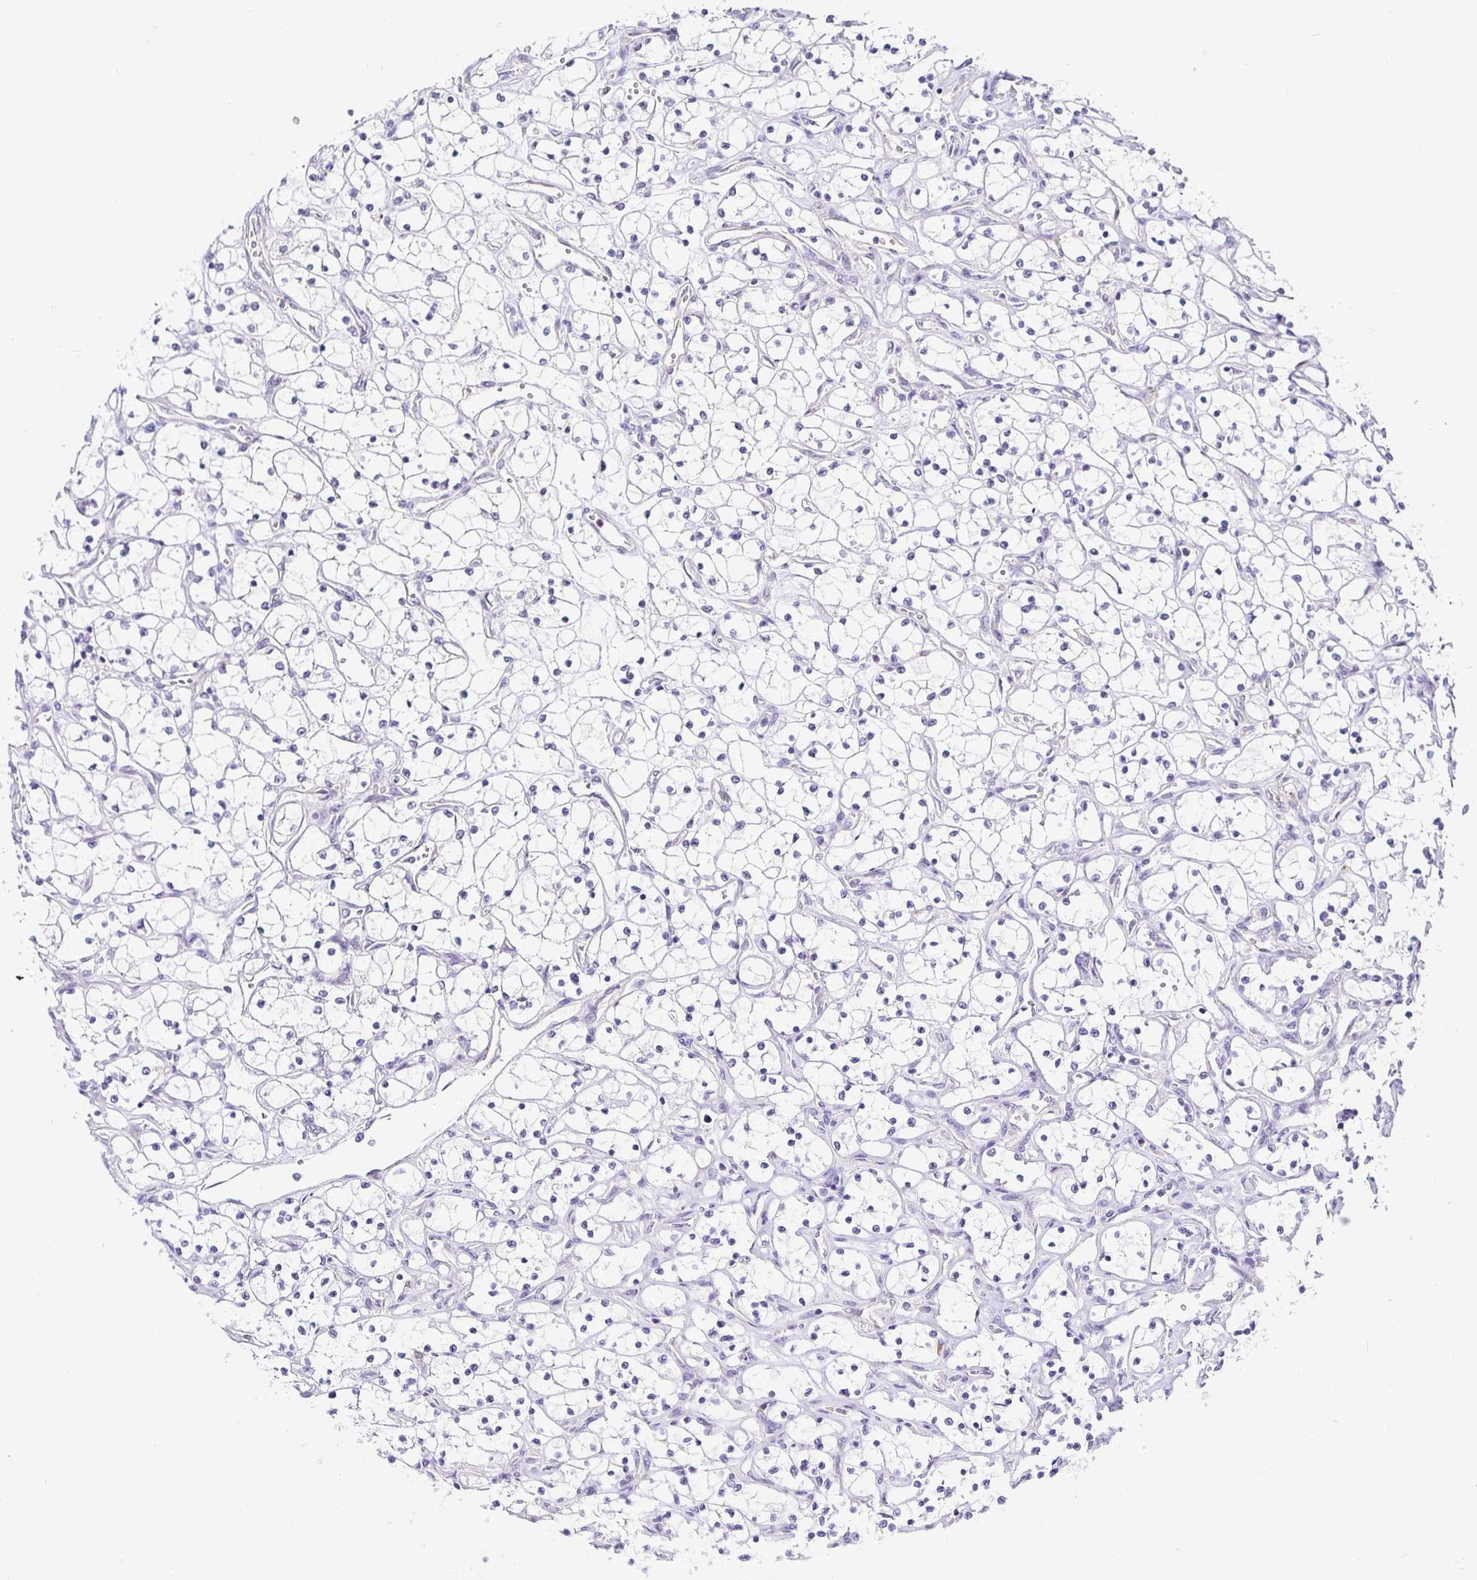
{"staining": {"intensity": "negative", "quantity": "none", "location": "none"}, "tissue": "renal cancer", "cell_type": "Tumor cells", "image_type": "cancer", "snomed": [{"axis": "morphology", "description": "Adenocarcinoma, NOS"}, {"axis": "topography", "description": "Kidney"}], "caption": "Tumor cells are negative for brown protein staining in renal cancer (adenocarcinoma).", "gene": "OPALIN", "patient": {"sex": "female", "age": 69}}